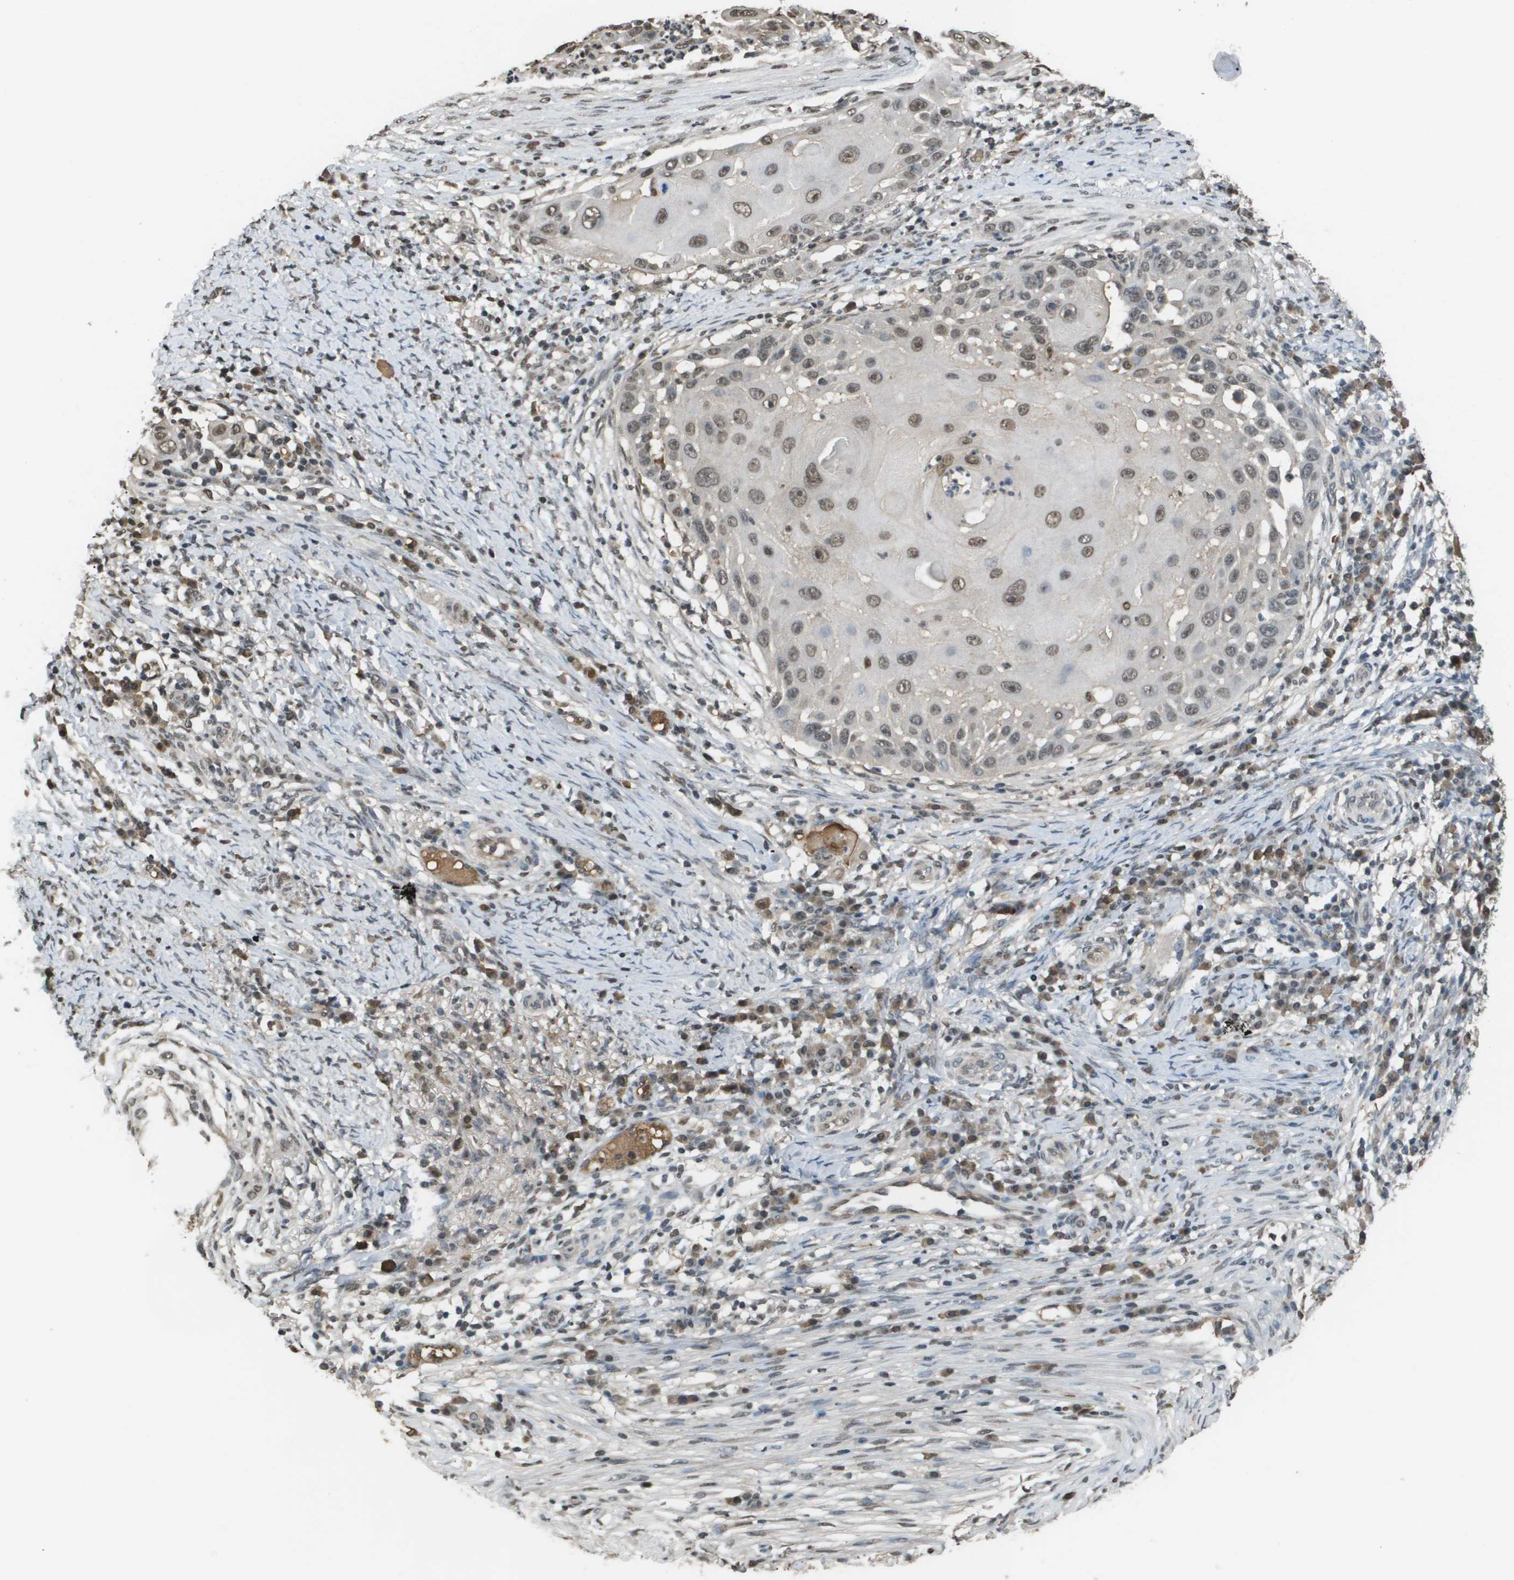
{"staining": {"intensity": "moderate", "quantity": ">75%", "location": "nuclear"}, "tissue": "skin cancer", "cell_type": "Tumor cells", "image_type": "cancer", "snomed": [{"axis": "morphology", "description": "Squamous cell carcinoma, NOS"}, {"axis": "topography", "description": "Skin"}], "caption": "Squamous cell carcinoma (skin) stained for a protein exhibits moderate nuclear positivity in tumor cells.", "gene": "NDRG2", "patient": {"sex": "female", "age": 44}}